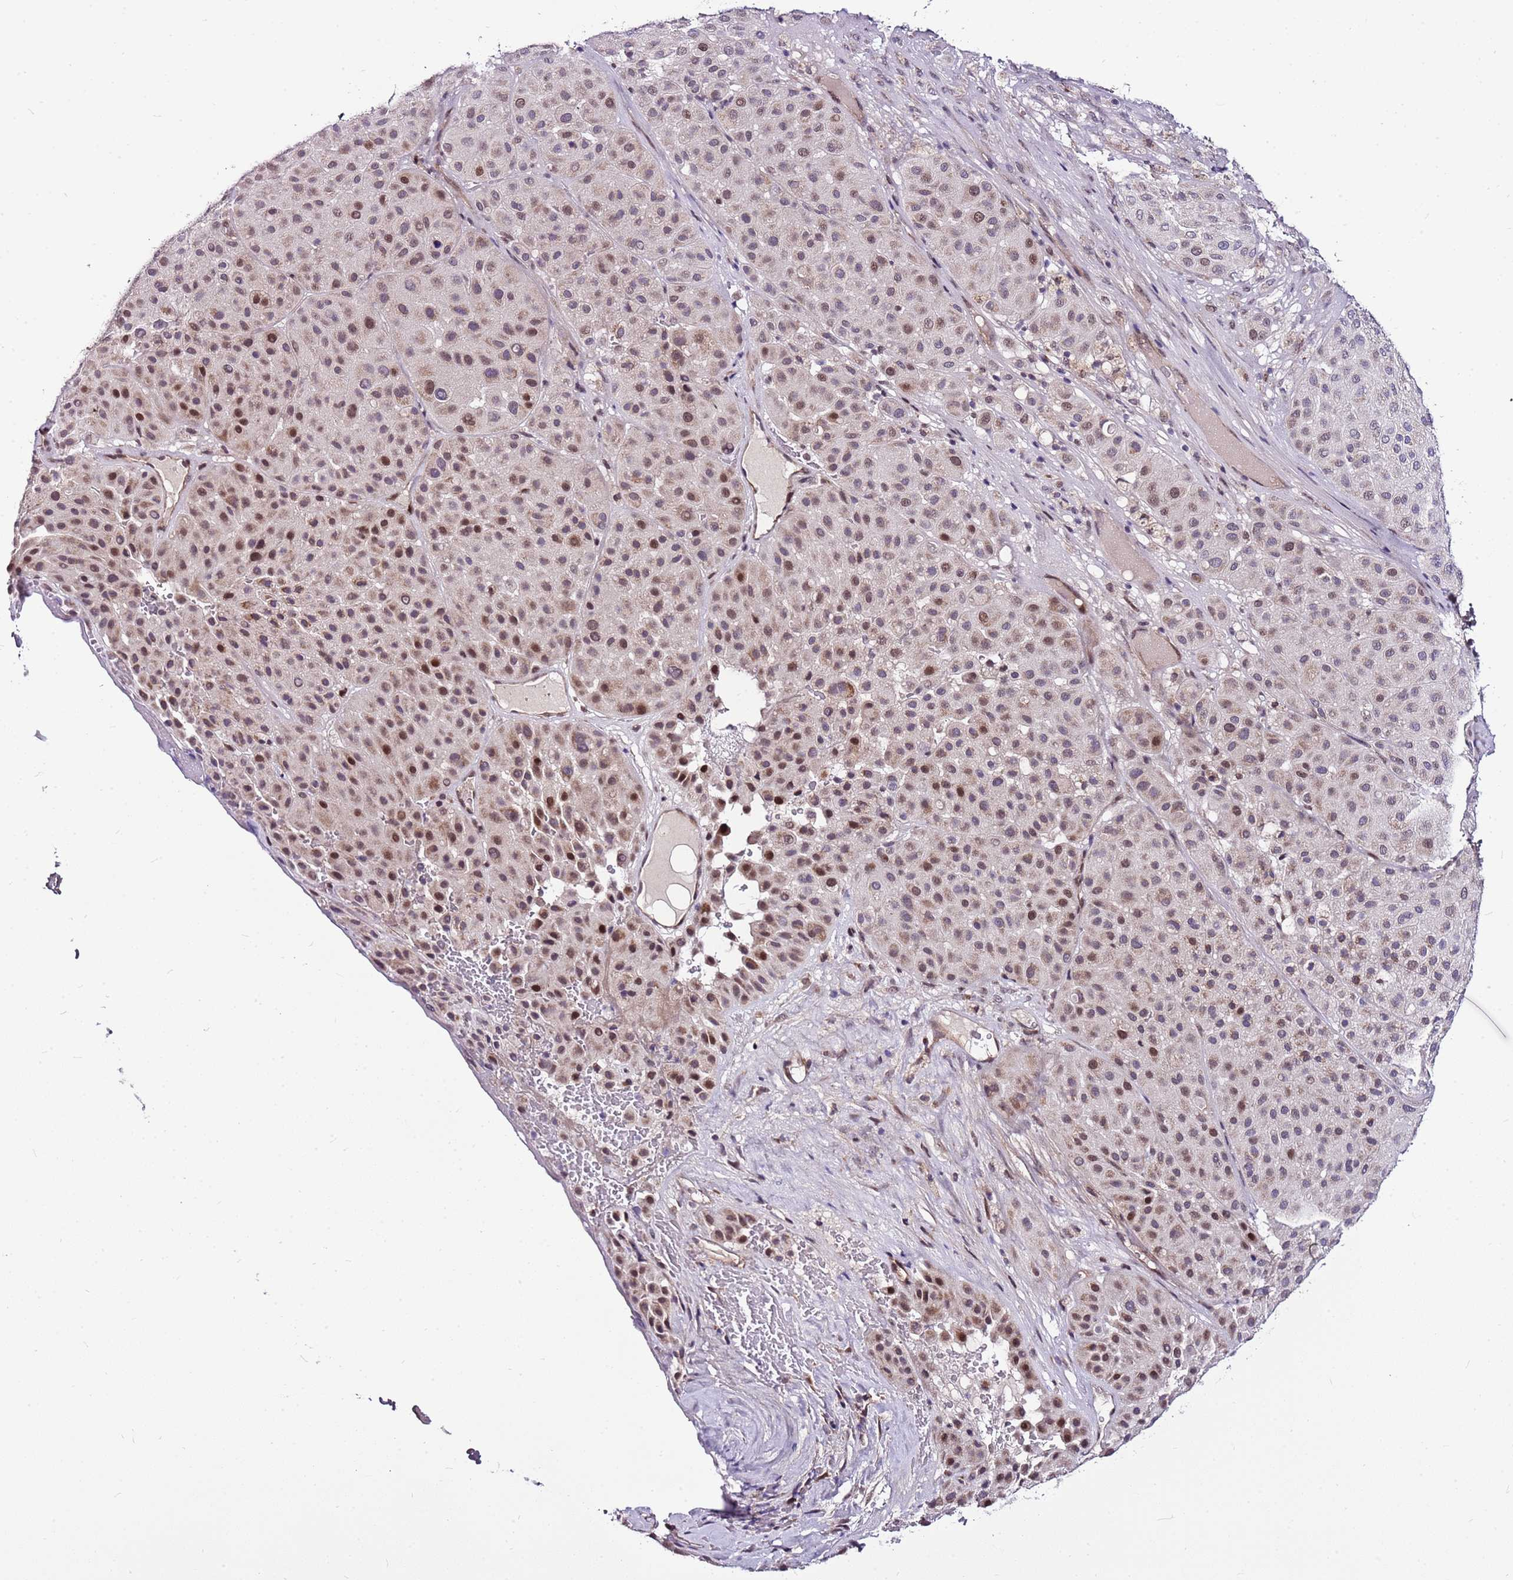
{"staining": {"intensity": "moderate", "quantity": "25%-75%", "location": "nuclear"}, "tissue": "melanoma", "cell_type": "Tumor cells", "image_type": "cancer", "snomed": [{"axis": "morphology", "description": "Malignant melanoma, Metastatic site"}, {"axis": "topography", "description": "Smooth muscle"}], "caption": "Protein staining of melanoma tissue displays moderate nuclear expression in approximately 25%-75% of tumor cells.", "gene": "POLE3", "patient": {"sex": "male", "age": 41}}